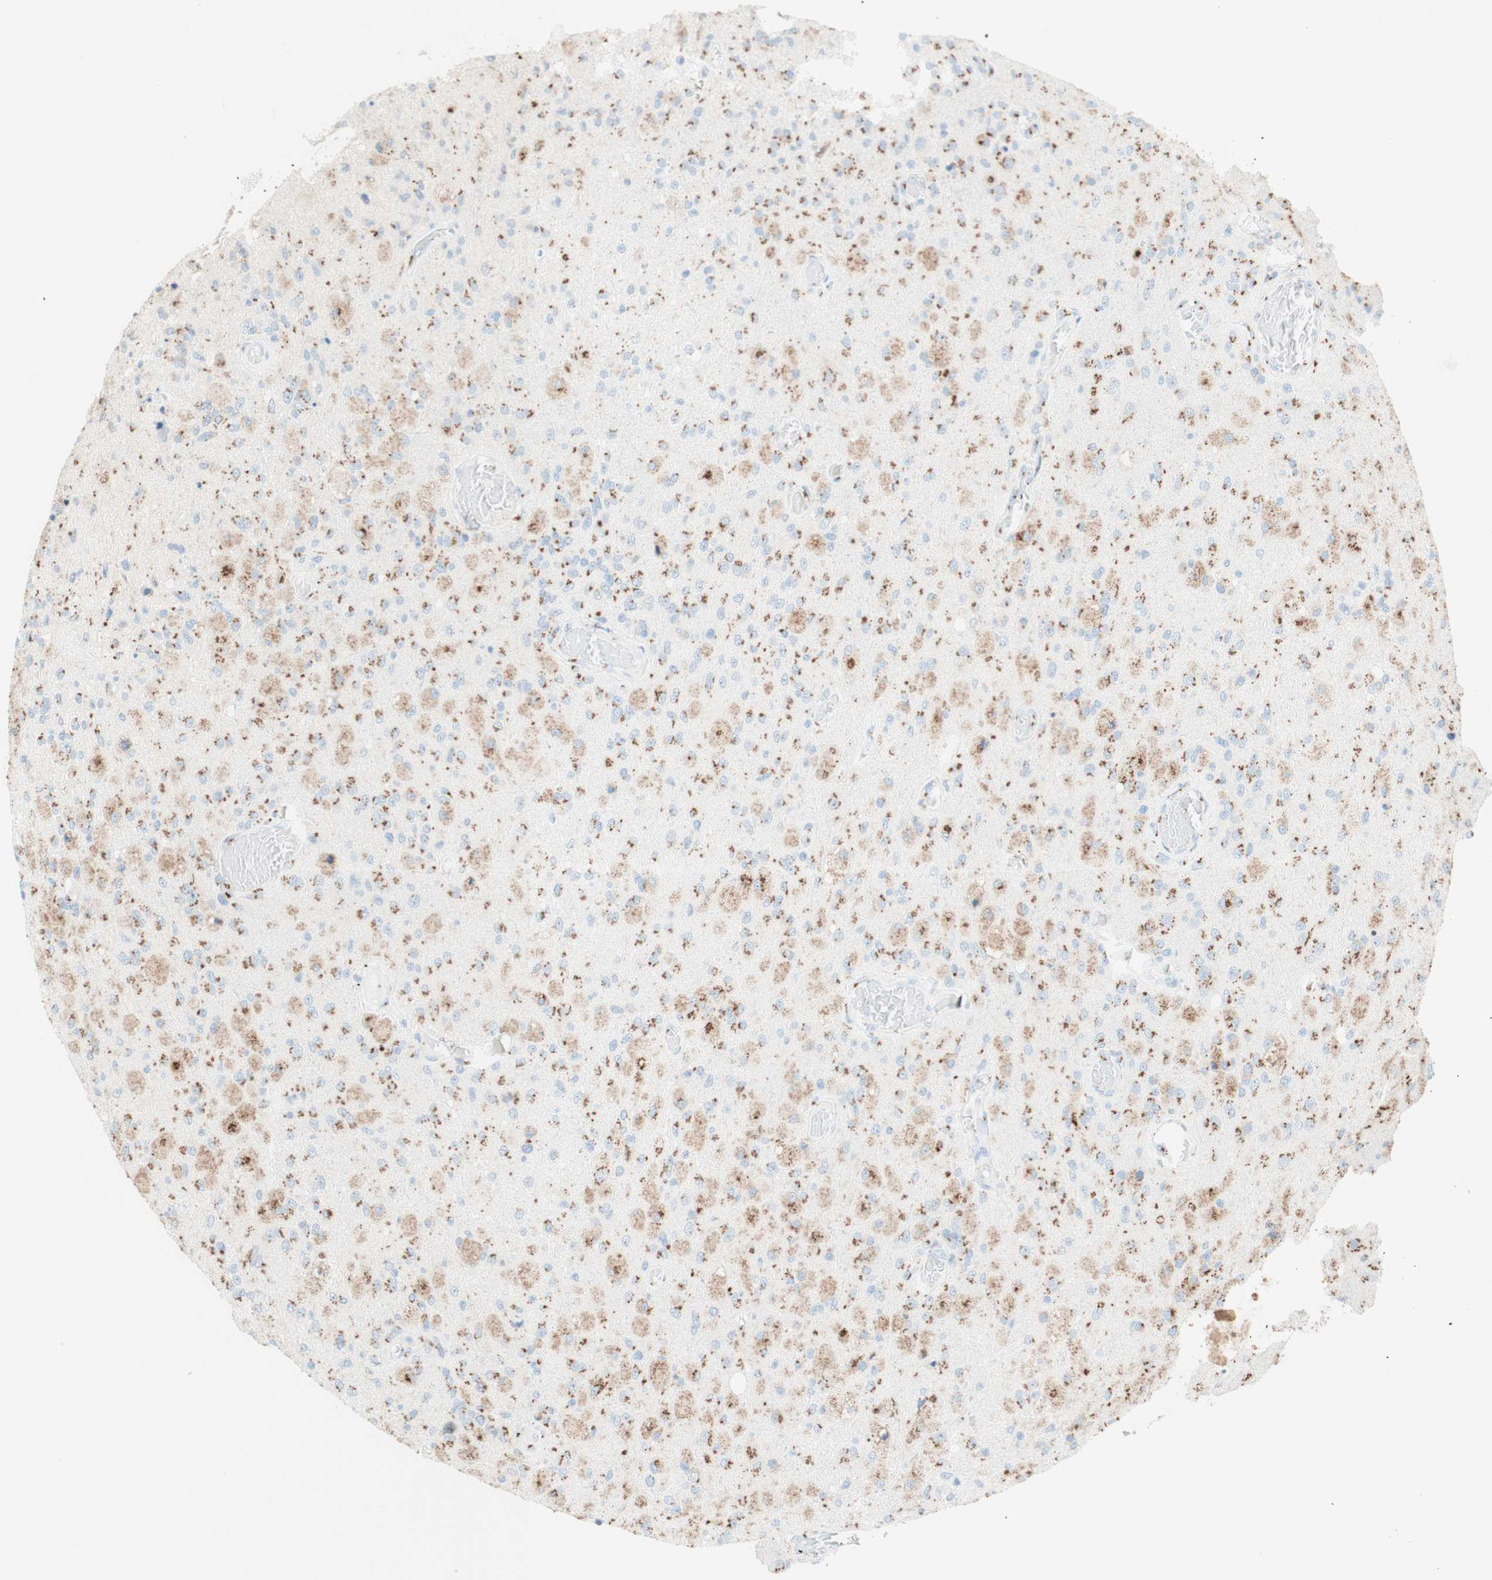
{"staining": {"intensity": "moderate", "quantity": ">75%", "location": "cytoplasmic/membranous"}, "tissue": "glioma", "cell_type": "Tumor cells", "image_type": "cancer", "snomed": [{"axis": "morphology", "description": "Normal tissue, NOS"}, {"axis": "morphology", "description": "Glioma, malignant, High grade"}, {"axis": "topography", "description": "Cerebral cortex"}], "caption": "Malignant glioma (high-grade) stained with a brown dye exhibits moderate cytoplasmic/membranous positive expression in approximately >75% of tumor cells.", "gene": "GOLGB1", "patient": {"sex": "male", "age": 77}}